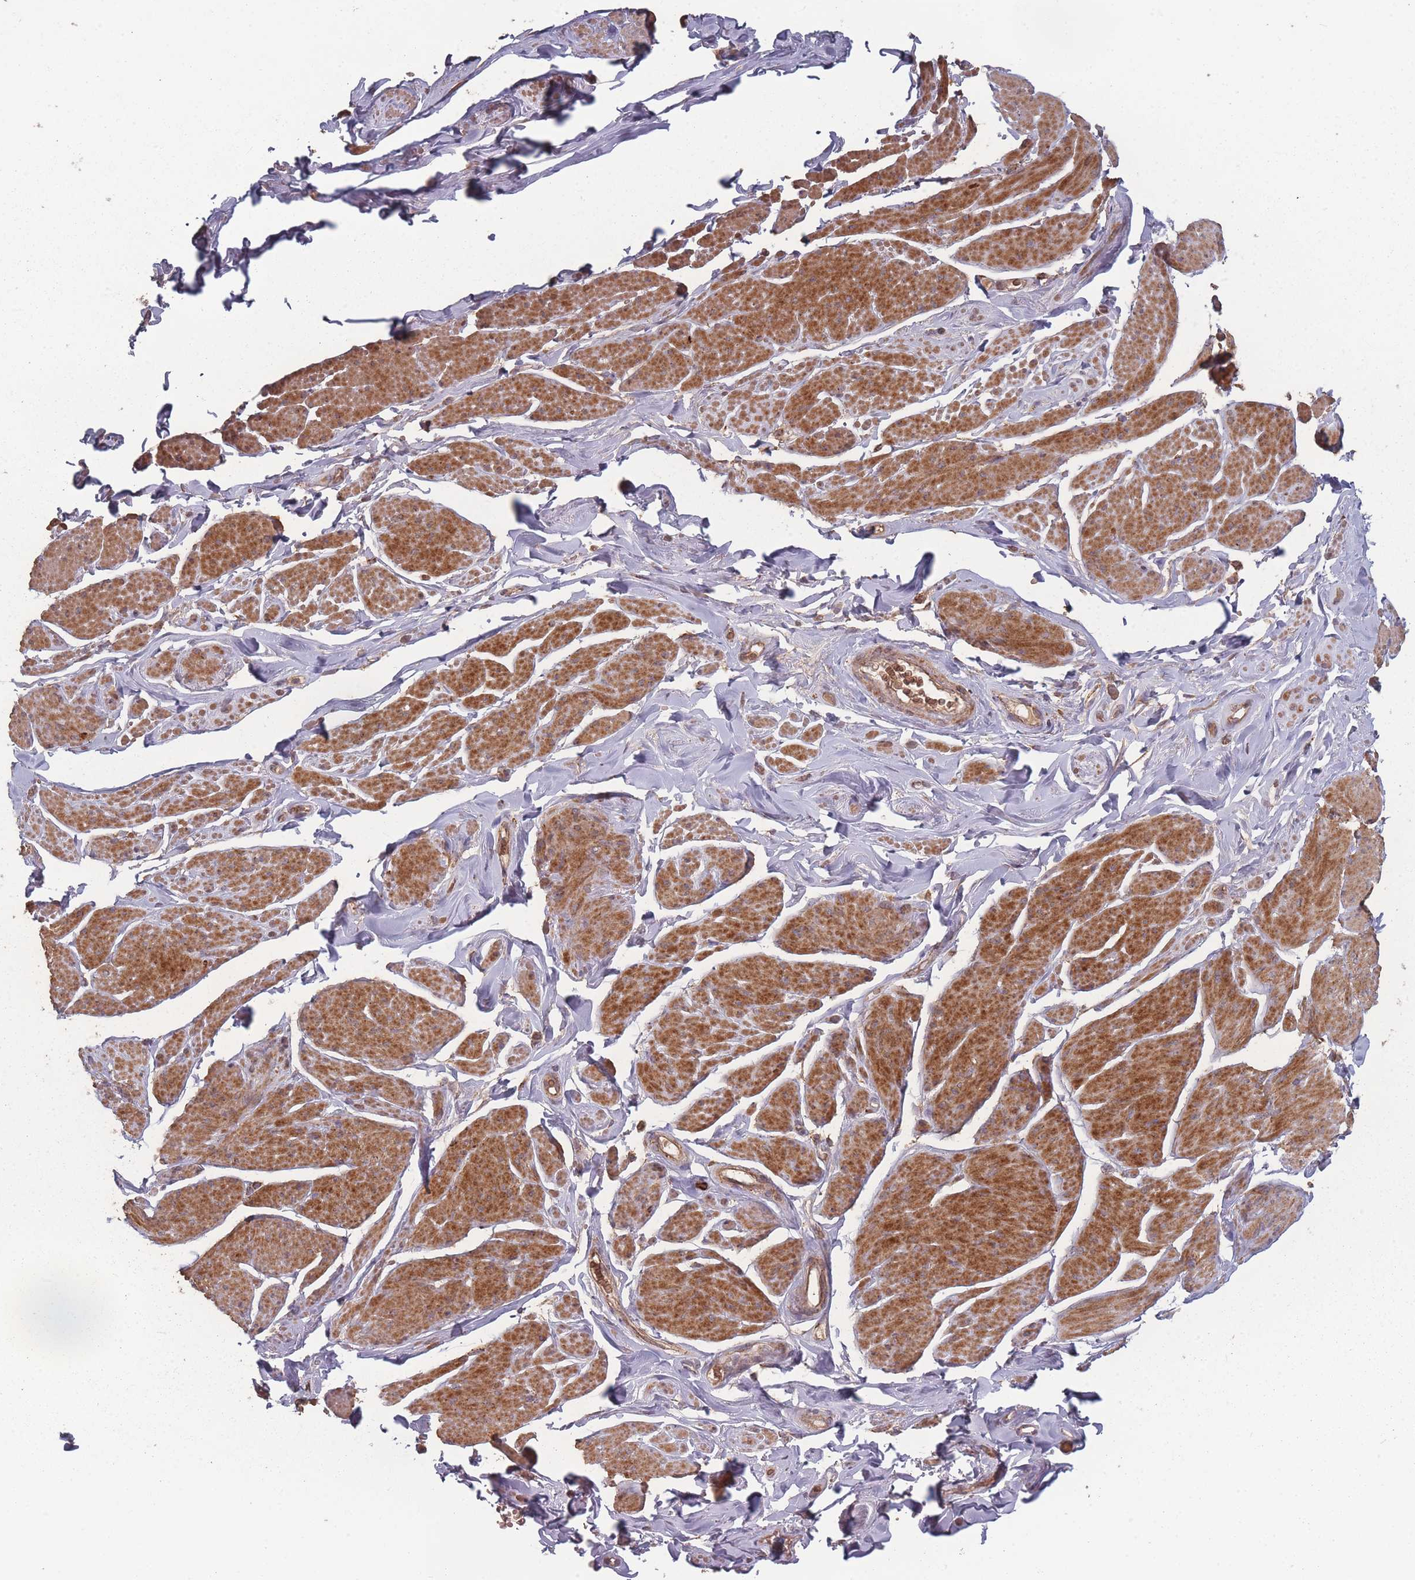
{"staining": {"intensity": "strong", "quantity": "25%-75%", "location": "cytoplasmic/membranous"}, "tissue": "smooth muscle", "cell_type": "Smooth muscle cells", "image_type": "normal", "snomed": [{"axis": "morphology", "description": "Normal tissue, NOS"}, {"axis": "topography", "description": "Smooth muscle"}, {"axis": "topography", "description": "Peripheral nerve tissue"}], "caption": "Smooth muscle was stained to show a protein in brown. There is high levels of strong cytoplasmic/membranous expression in approximately 25%-75% of smooth muscle cells. (DAB IHC, brown staining for protein, blue staining for nuclei).", "gene": "LYRM7", "patient": {"sex": "male", "age": 69}}